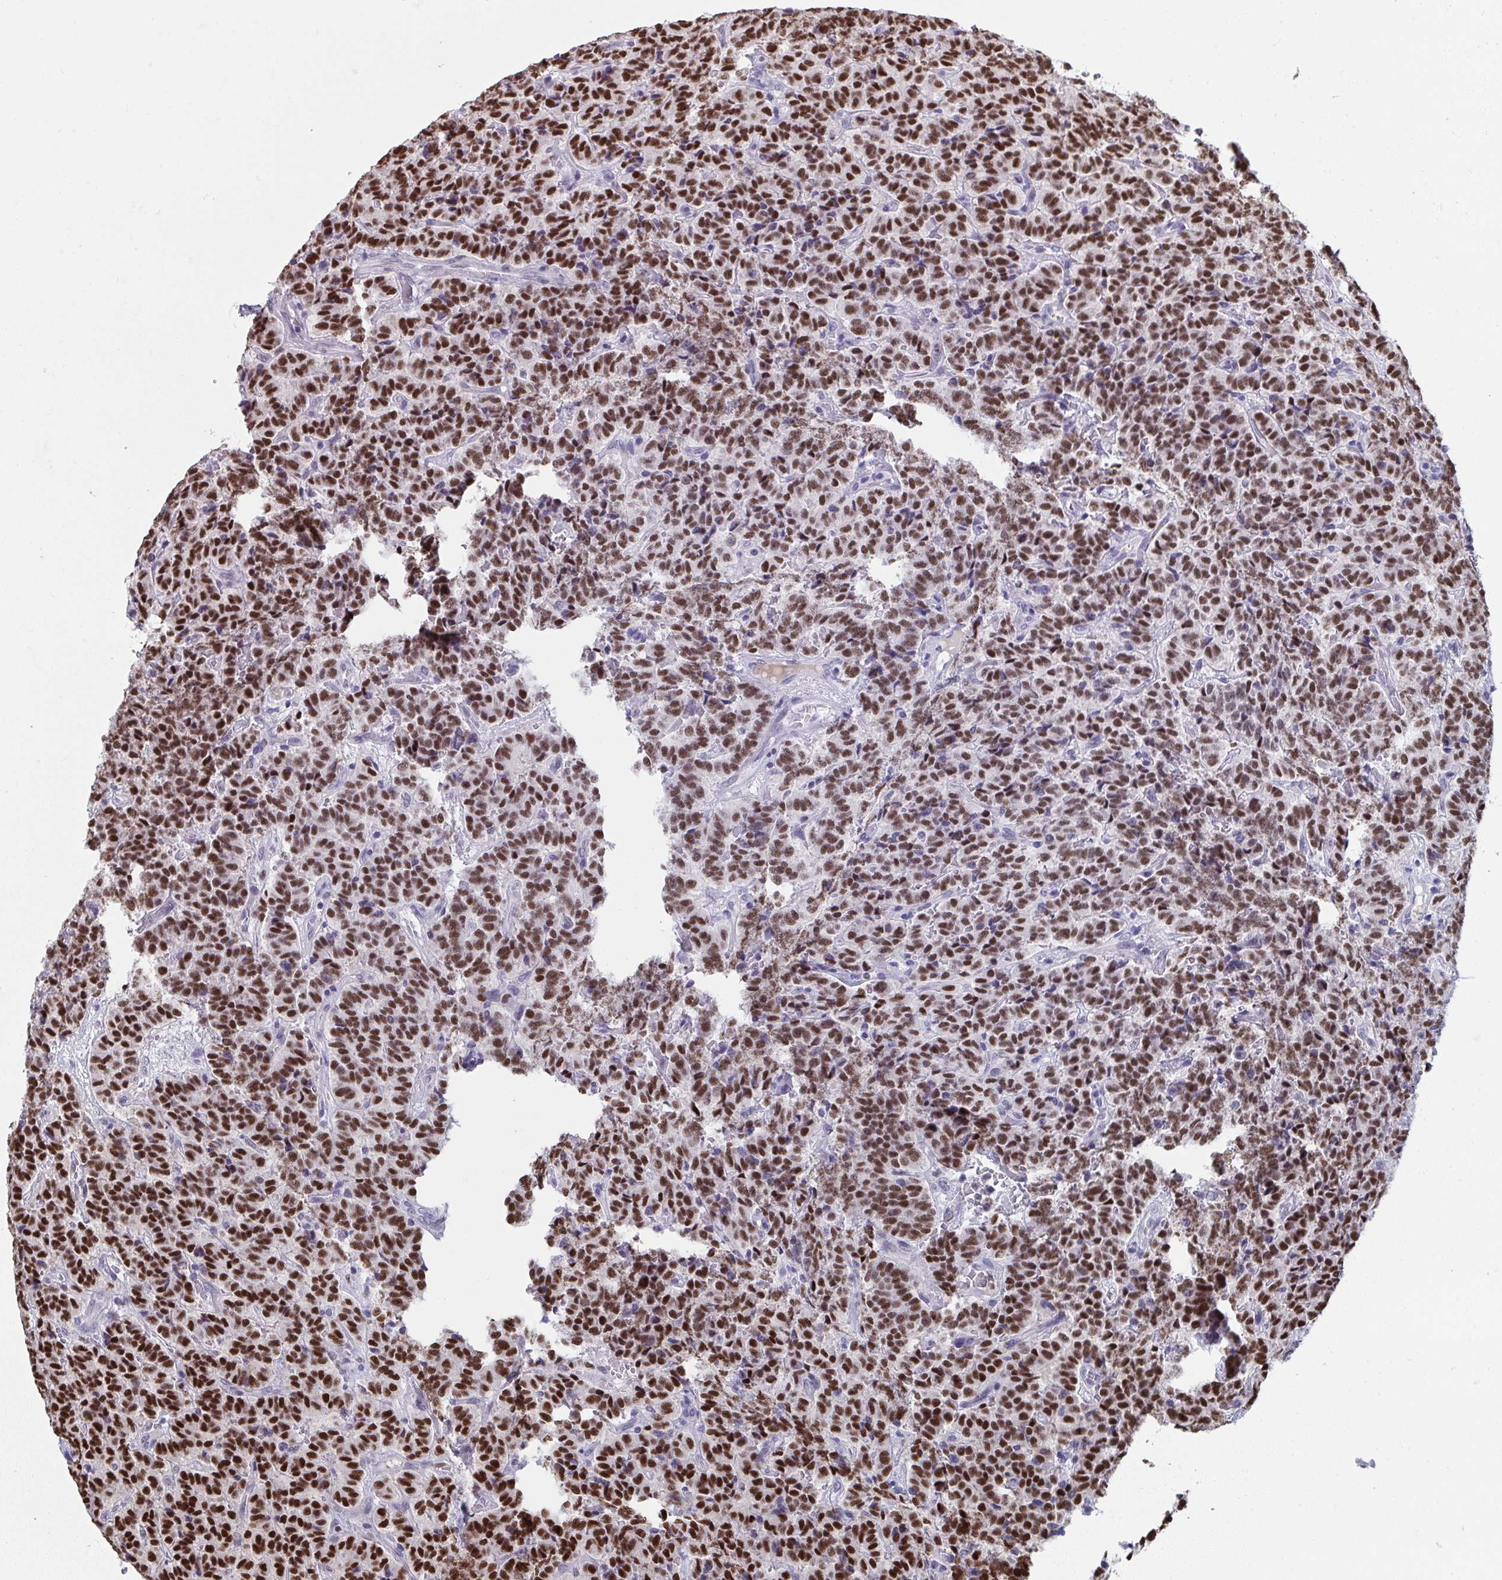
{"staining": {"intensity": "strong", "quantity": ">75%", "location": "nuclear"}, "tissue": "carcinoid", "cell_type": "Tumor cells", "image_type": "cancer", "snomed": [{"axis": "morphology", "description": "Carcinoid, malignant, NOS"}, {"axis": "topography", "description": "Pancreas"}], "caption": "Protein staining of carcinoid tissue displays strong nuclear staining in about >75% of tumor cells.", "gene": "JDP2", "patient": {"sex": "male", "age": 36}}